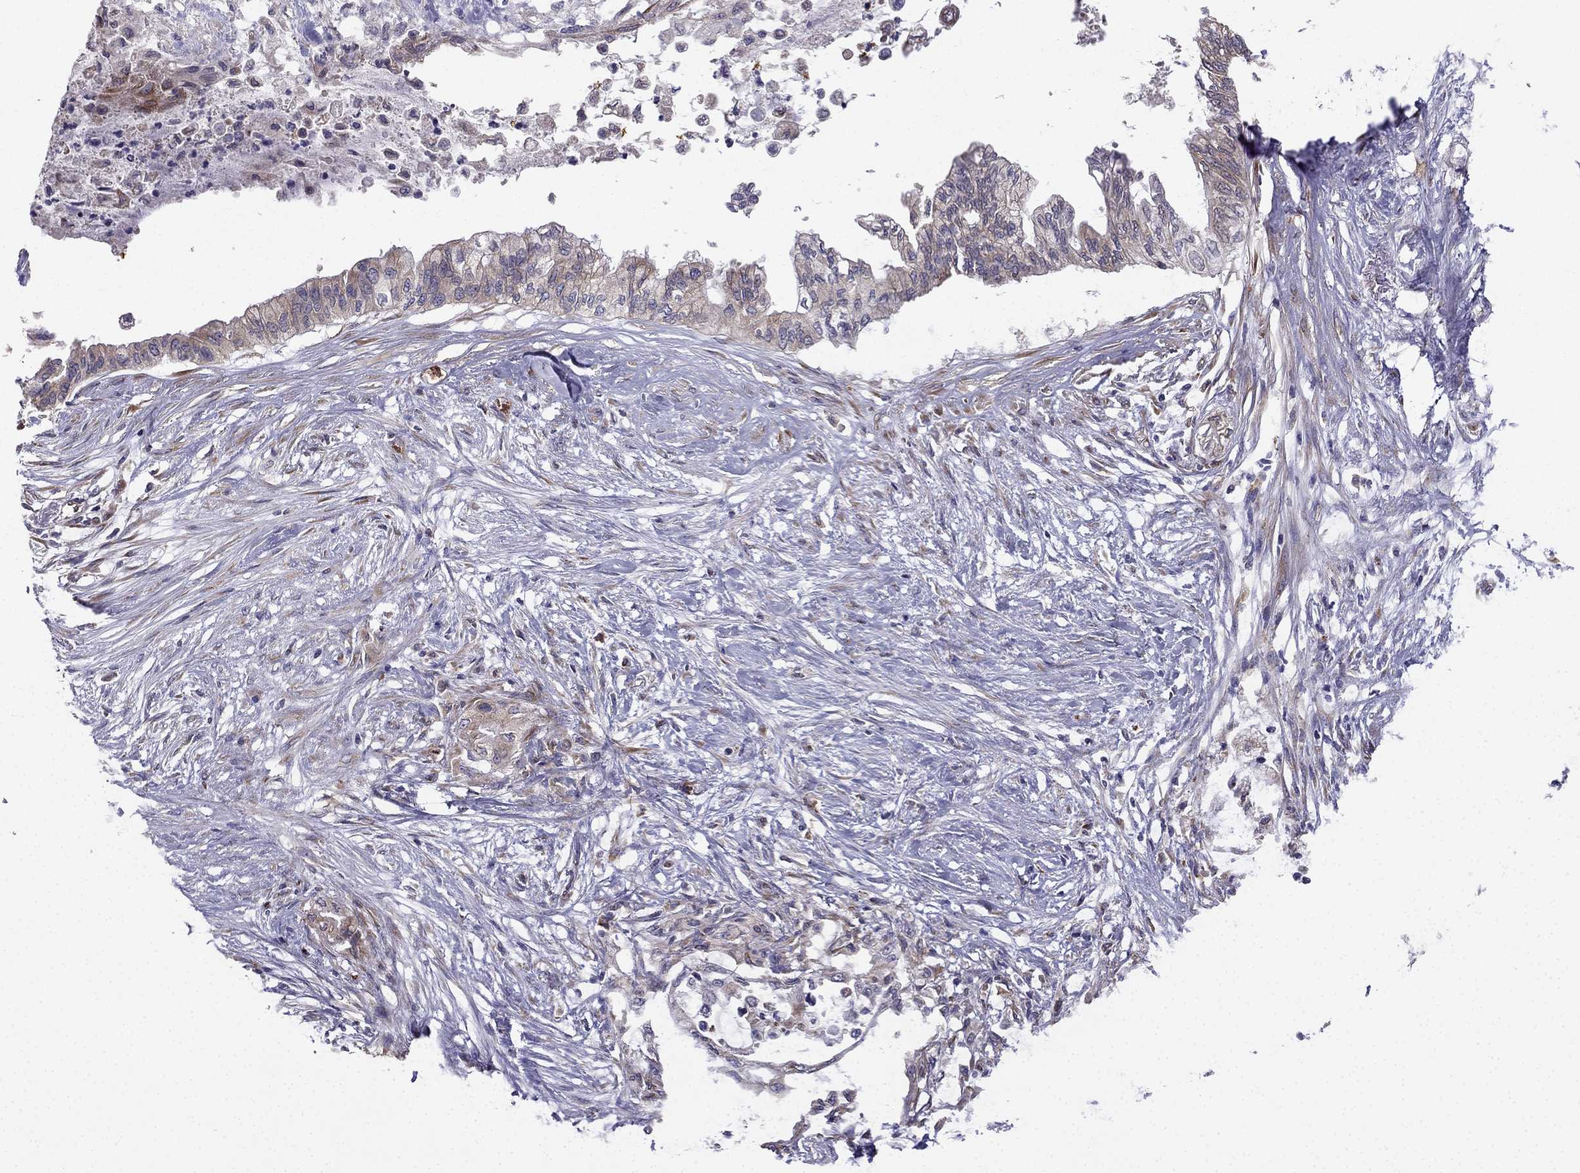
{"staining": {"intensity": "moderate", "quantity": "<25%", "location": "cytoplasmic/membranous"}, "tissue": "pancreatic cancer", "cell_type": "Tumor cells", "image_type": "cancer", "snomed": [{"axis": "morphology", "description": "Normal tissue, NOS"}, {"axis": "morphology", "description": "Adenocarcinoma, NOS"}, {"axis": "topography", "description": "Pancreas"}, {"axis": "topography", "description": "Duodenum"}], "caption": "Immunohistochemistry (DAB (3,3'-diaminobenzidine)) staining of pancreatic cancer (adenocarcinoma) shows moderate cytoplasmic/membranous protein expression in approximately <25% of tumor cells. The staining was performed using DAB (3,3'-diaminobenzidine), with brown indicating positive protein expression. Nuclei are stained blue with hematoxylin.", "gene": "B4GALT7", "patient": {"sex": "female", "age": 60}}